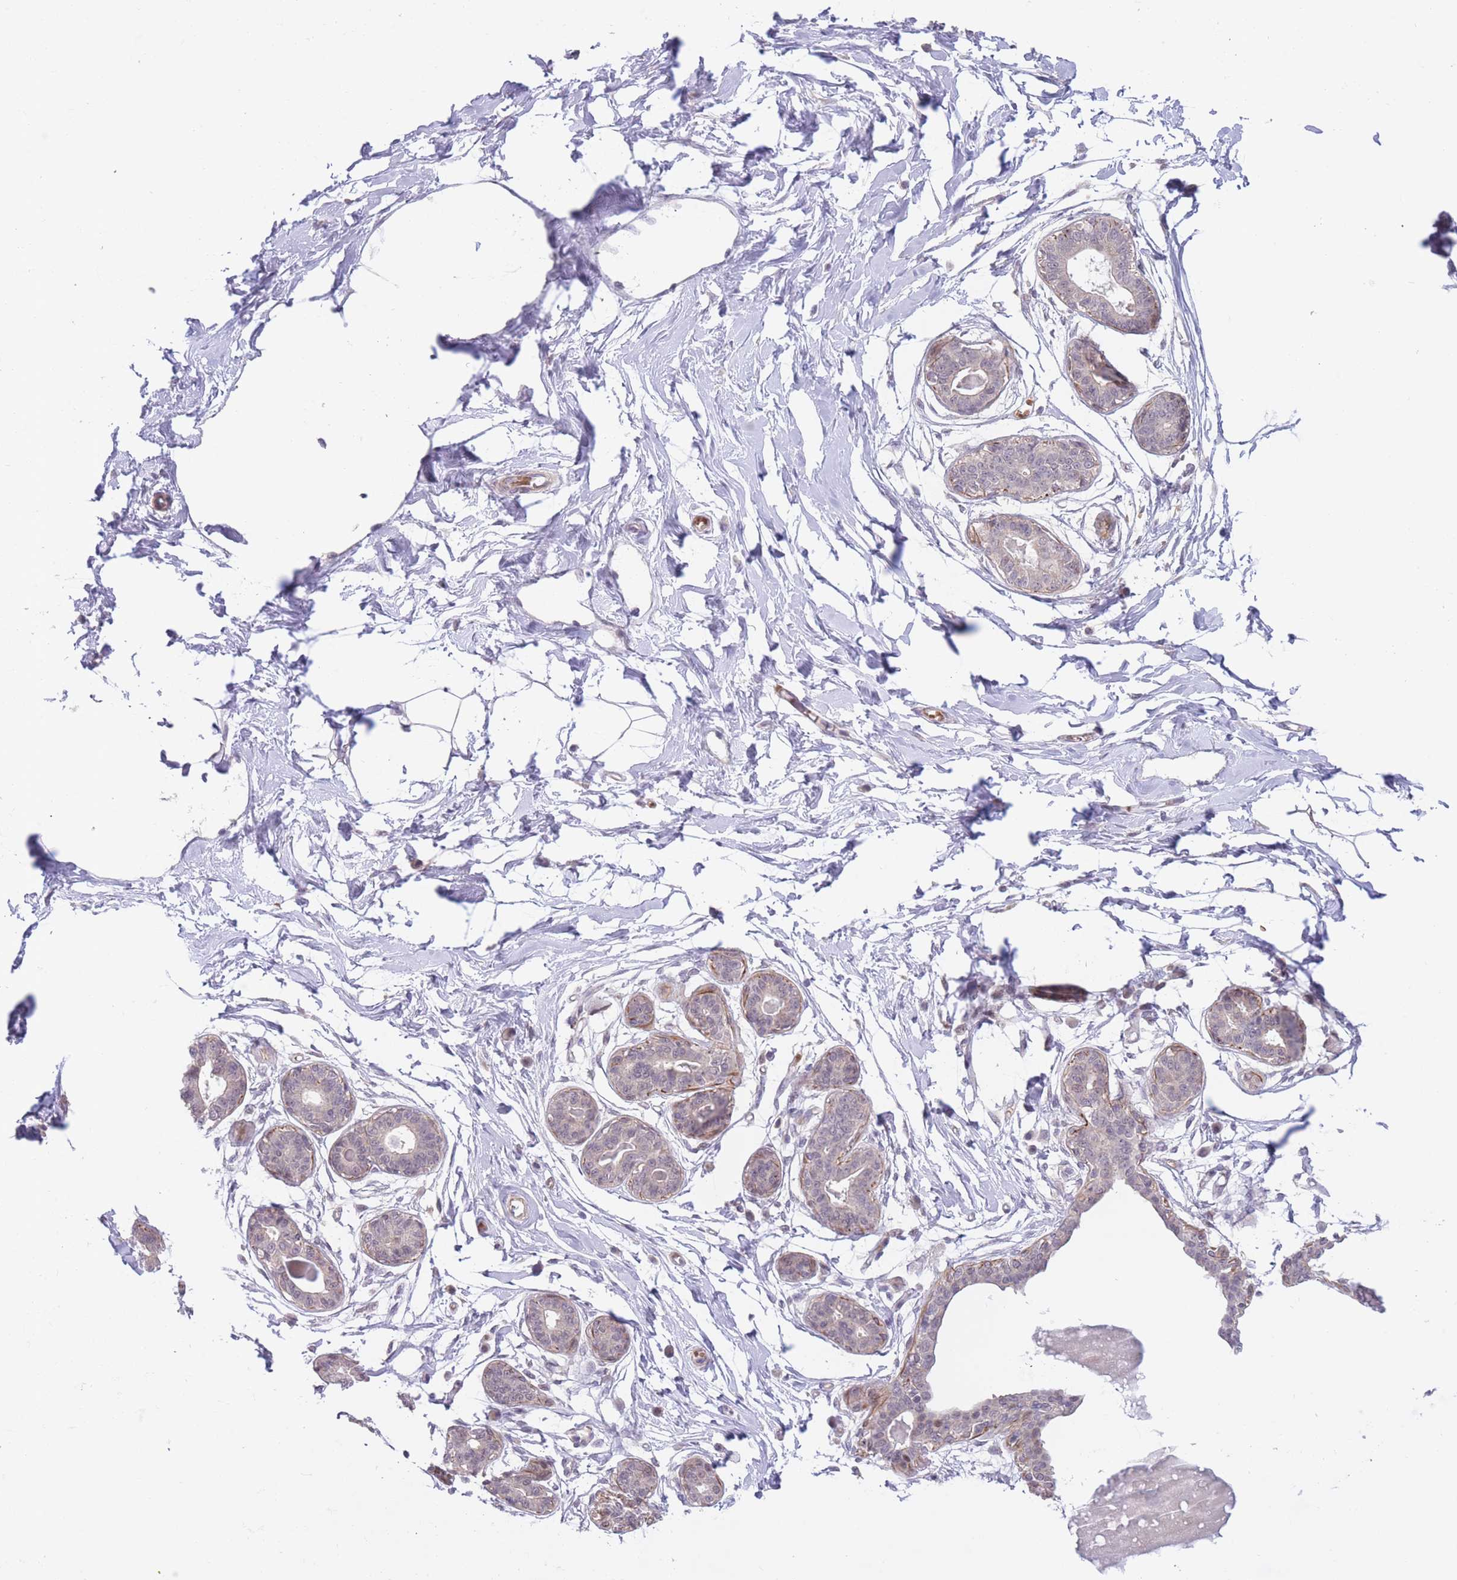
{"staining": {"intensity": "negative", "quantity": "none", "location": "none"}, "tissue": "breast", "cell_type": "Adipocytes", "image_type": "normal", "snomed": [{"axis": "morphology", "description": "Normal tissue, NOS"}, {"axis": "topography", "description": "Breast"}], "caption": "IHC of benign breast reveals no positivity in adipocytes.", "gene": "FUT3", "patient": {"sex": "female", "age": 45}}